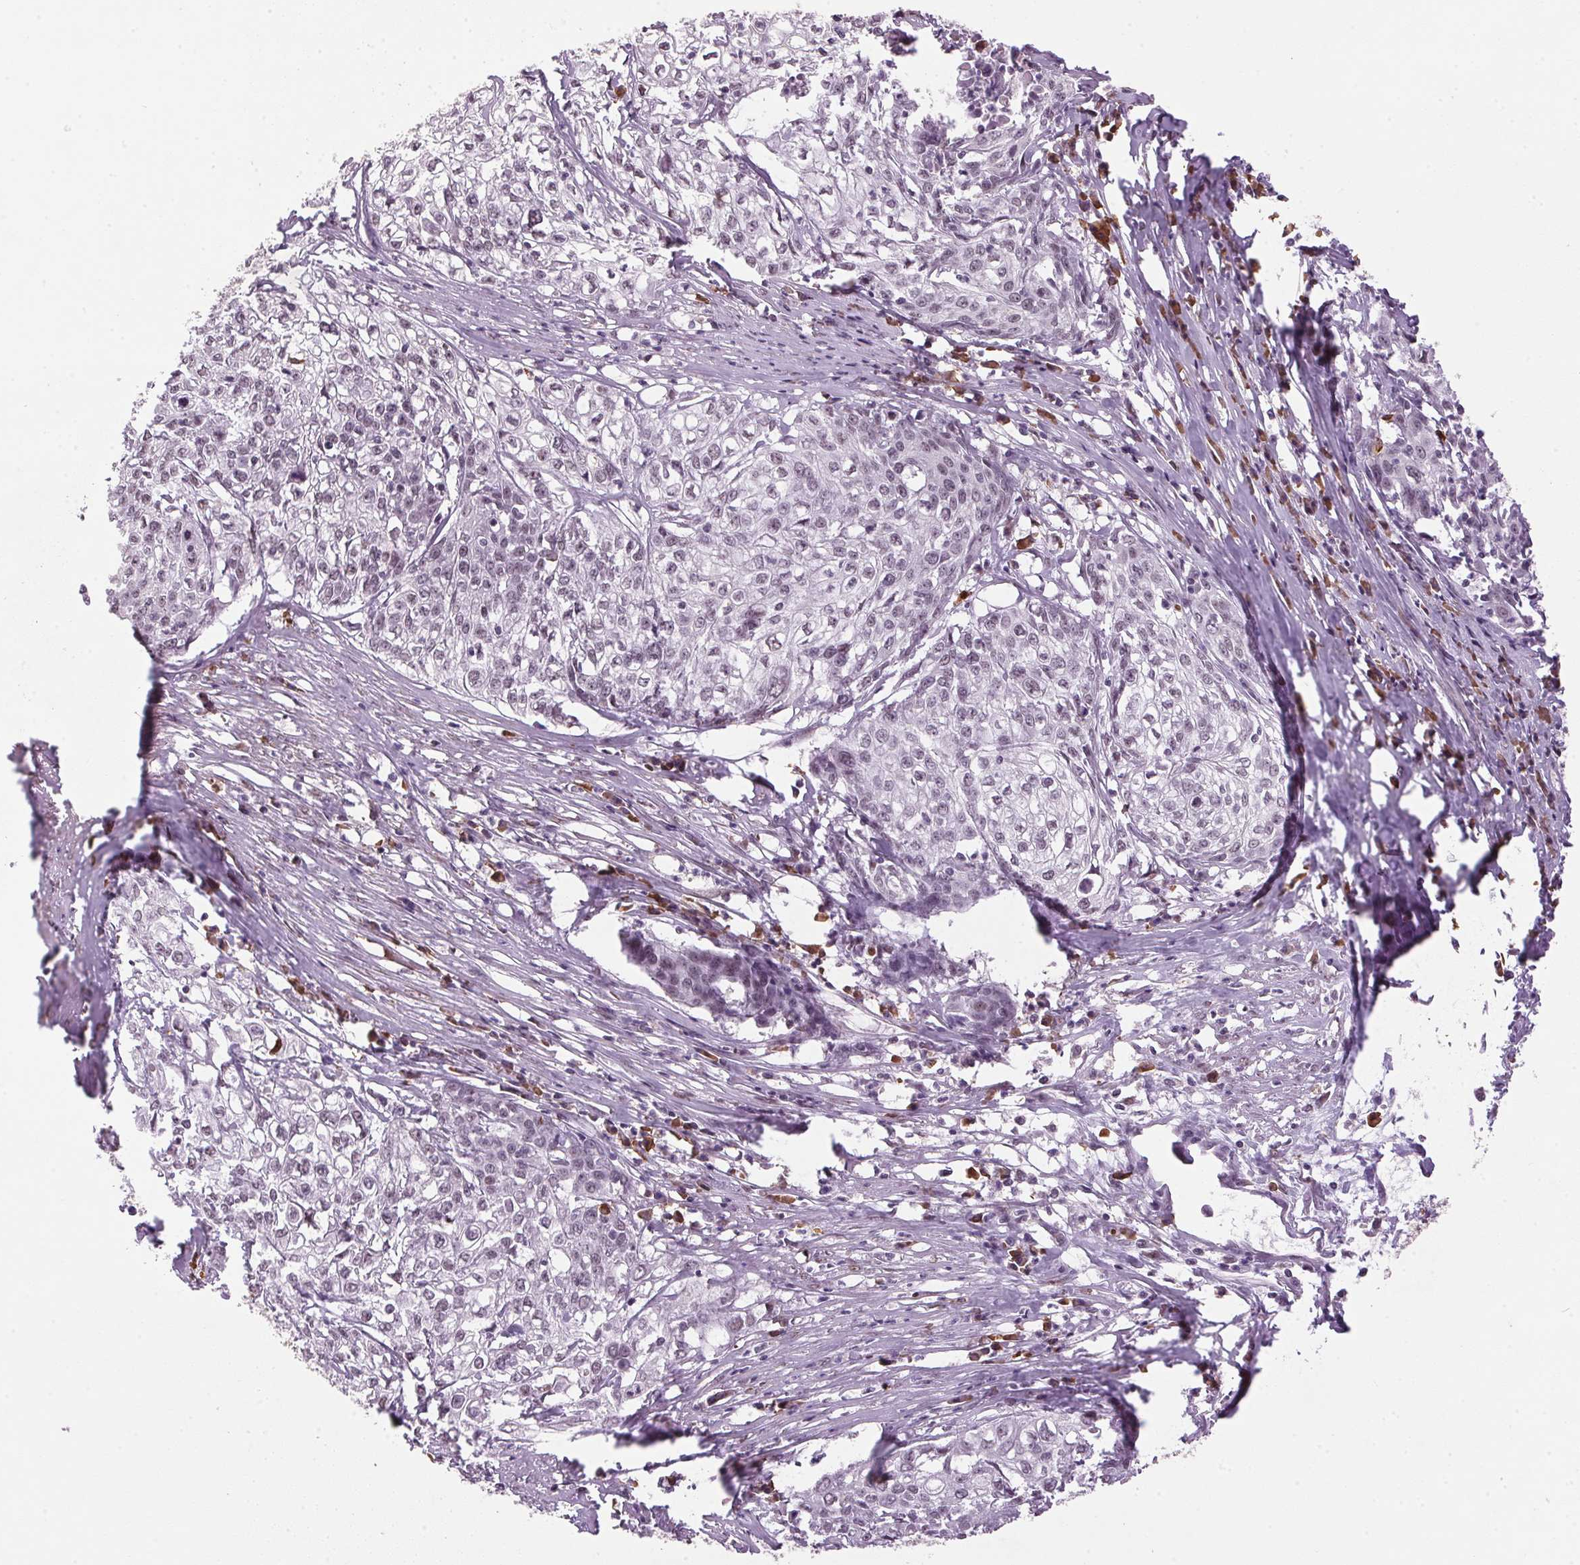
{"staining": {"intensity": "weak", "quantity": "<25%", "location": "nuclear"}, "tissue": "cervical cancer", "cell_type": "Tumor cells", "image_type": "cancer", "snomed": [{"axis": "morphology", "description": "Squamous cell carcinoma, NOS"}, {"axis": "topography", "description": "Cervix"}], "caption": "This is a histopathology image of immunohistochemistry (IHC) staining of cervical squamous cell carcinoma, which shows no staining in tumor cells.", "gene": "ZBTB4", "patient": {"sex": "female", "age": 39}}